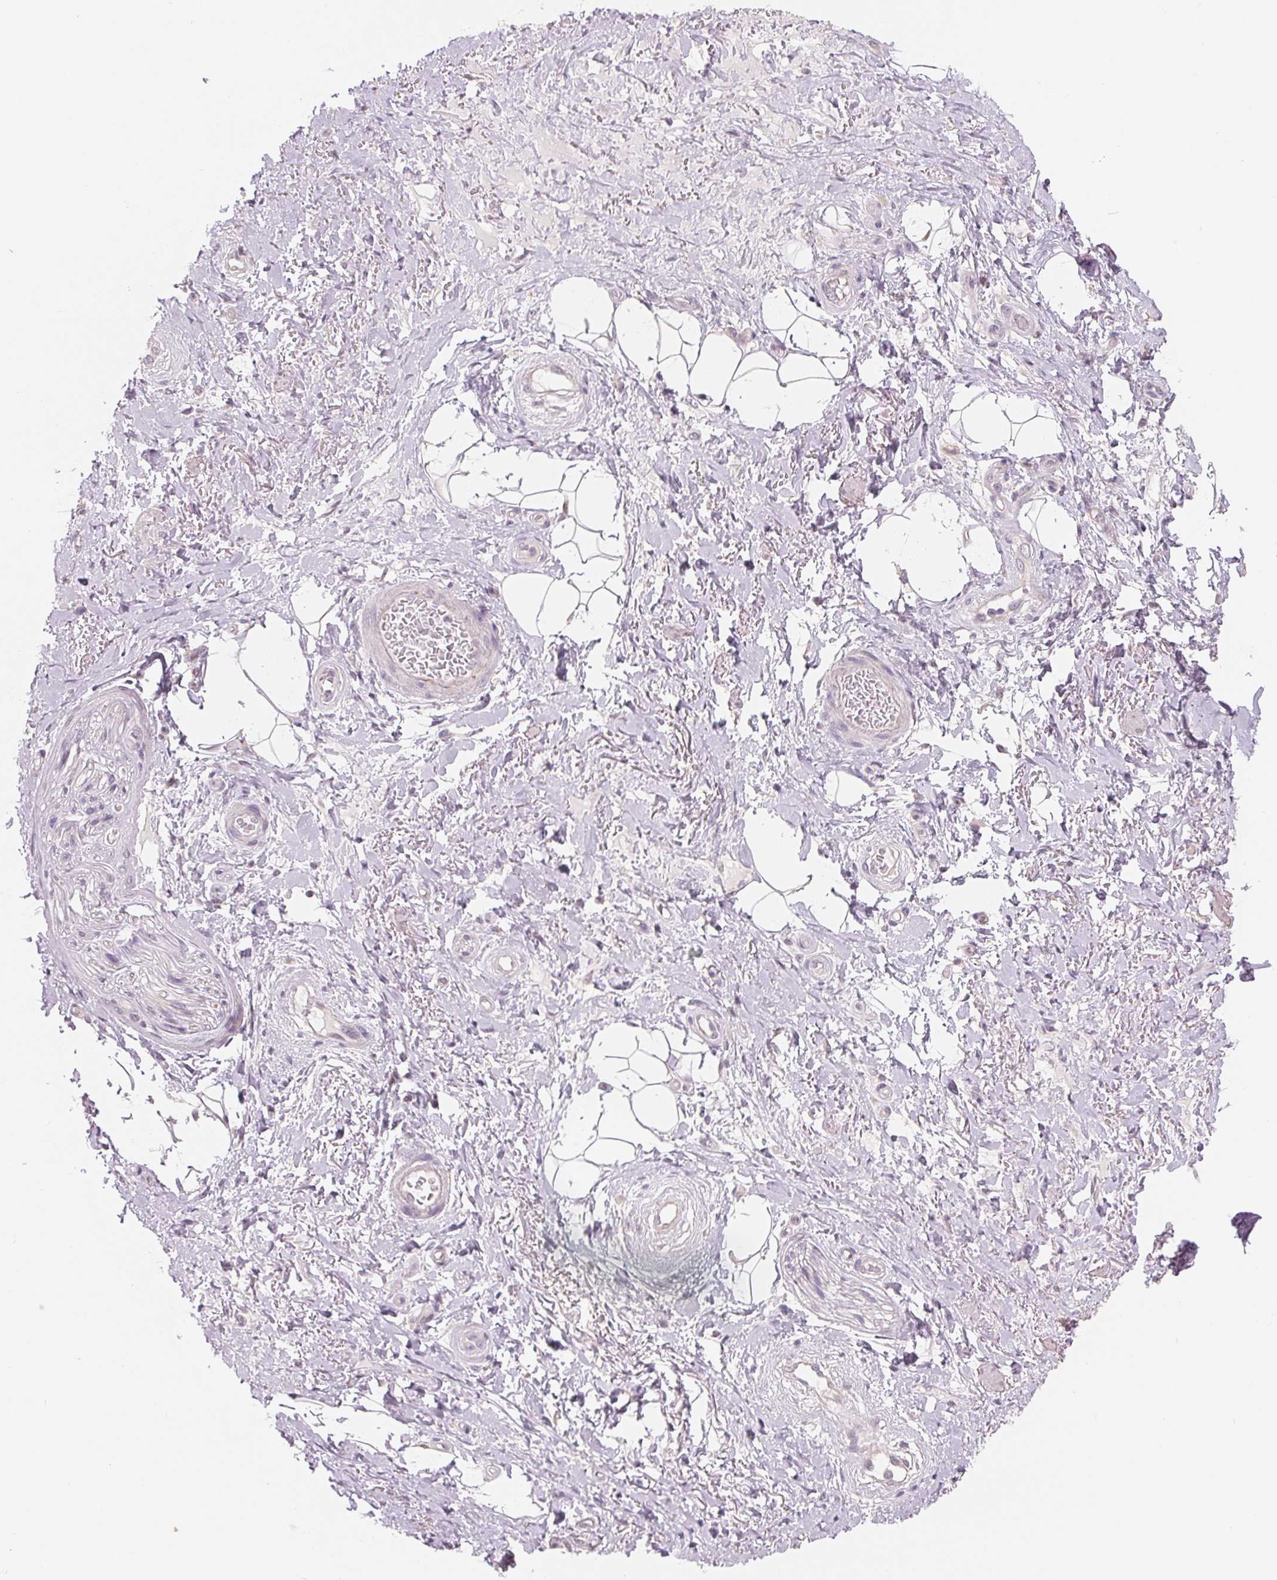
{"staining": {"intensity": "negative", "quantity": "none", "location": "none"}, "tissue": "adipose tissue", "cell_type": "Adipocytes", "image_type": "normal", "snomed": [{"axis": "morphology", "description": "Normal tissue, NOS"}, {"axis": "topography", "description": "Anal"}, {"axis": "topography", "description": "Peripheral nerve tissue"}], "caption": "An immunohistochemistry histopathology image of unremarkable adipose tissue is shown. There is no staining in adipocytes of adipose tissue.", "gene": "VTCN1", "patient": {"sex": "male", "age": 53}}